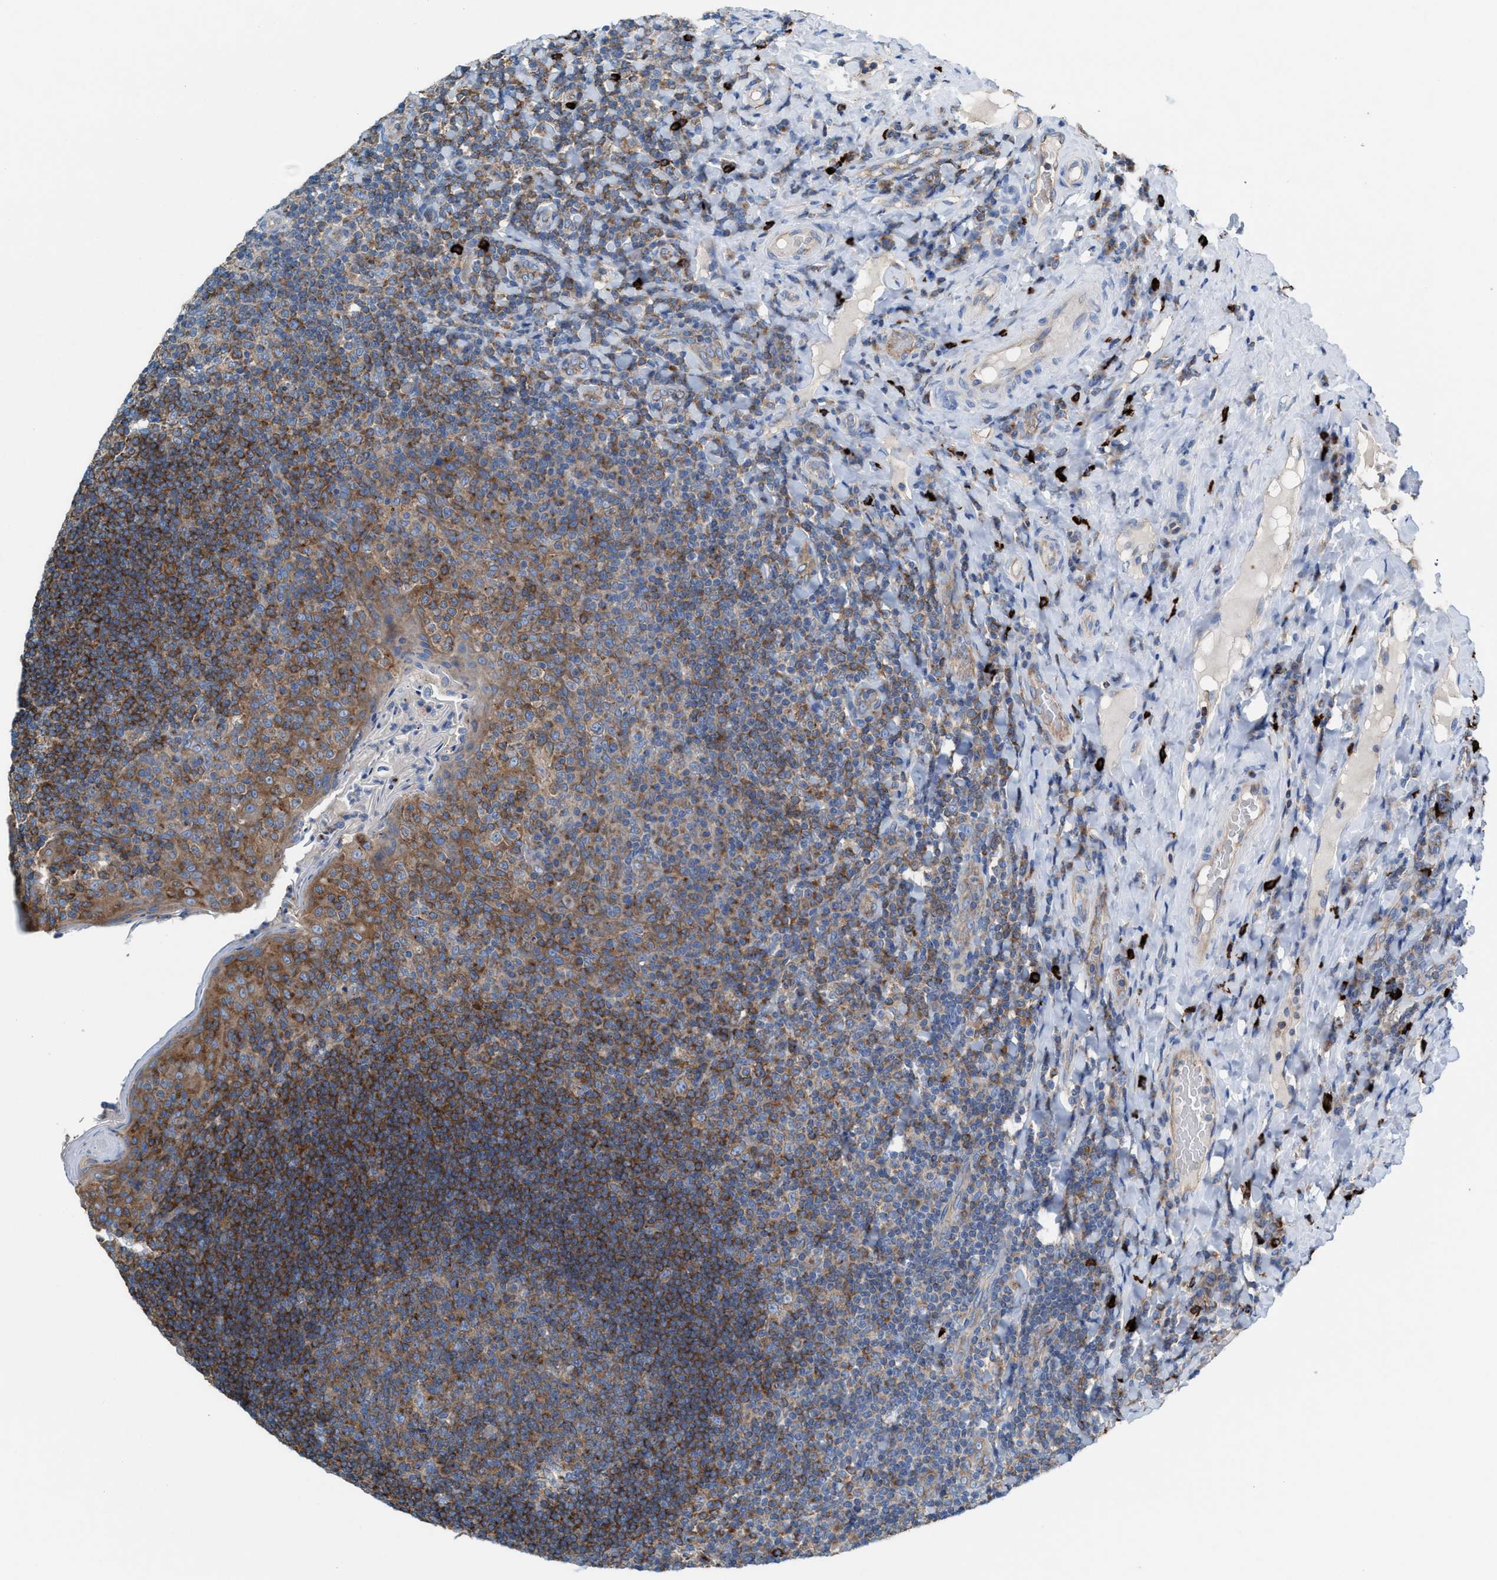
{"staining": {"intensity": "moderate", "quantity": ">75%", "location": "cytoplasmic/membranous"}, "tissue": "tonsil", "cell_type": "Germinal center cells", "image_type": "normal", "snomed": [{"axis": "morphology", "description": "Normal tissue, NOS"}, {"axis": "topography", "description": "Tonsil"}], "caption": "DAB immunohistochemical staining of benign human tonsil shows moderate cytoplasmic/membranous protein expression in about >75% of germinal center cells.", "gene": "NYAP1", "patient": {"sex": "male", "age": 17}}